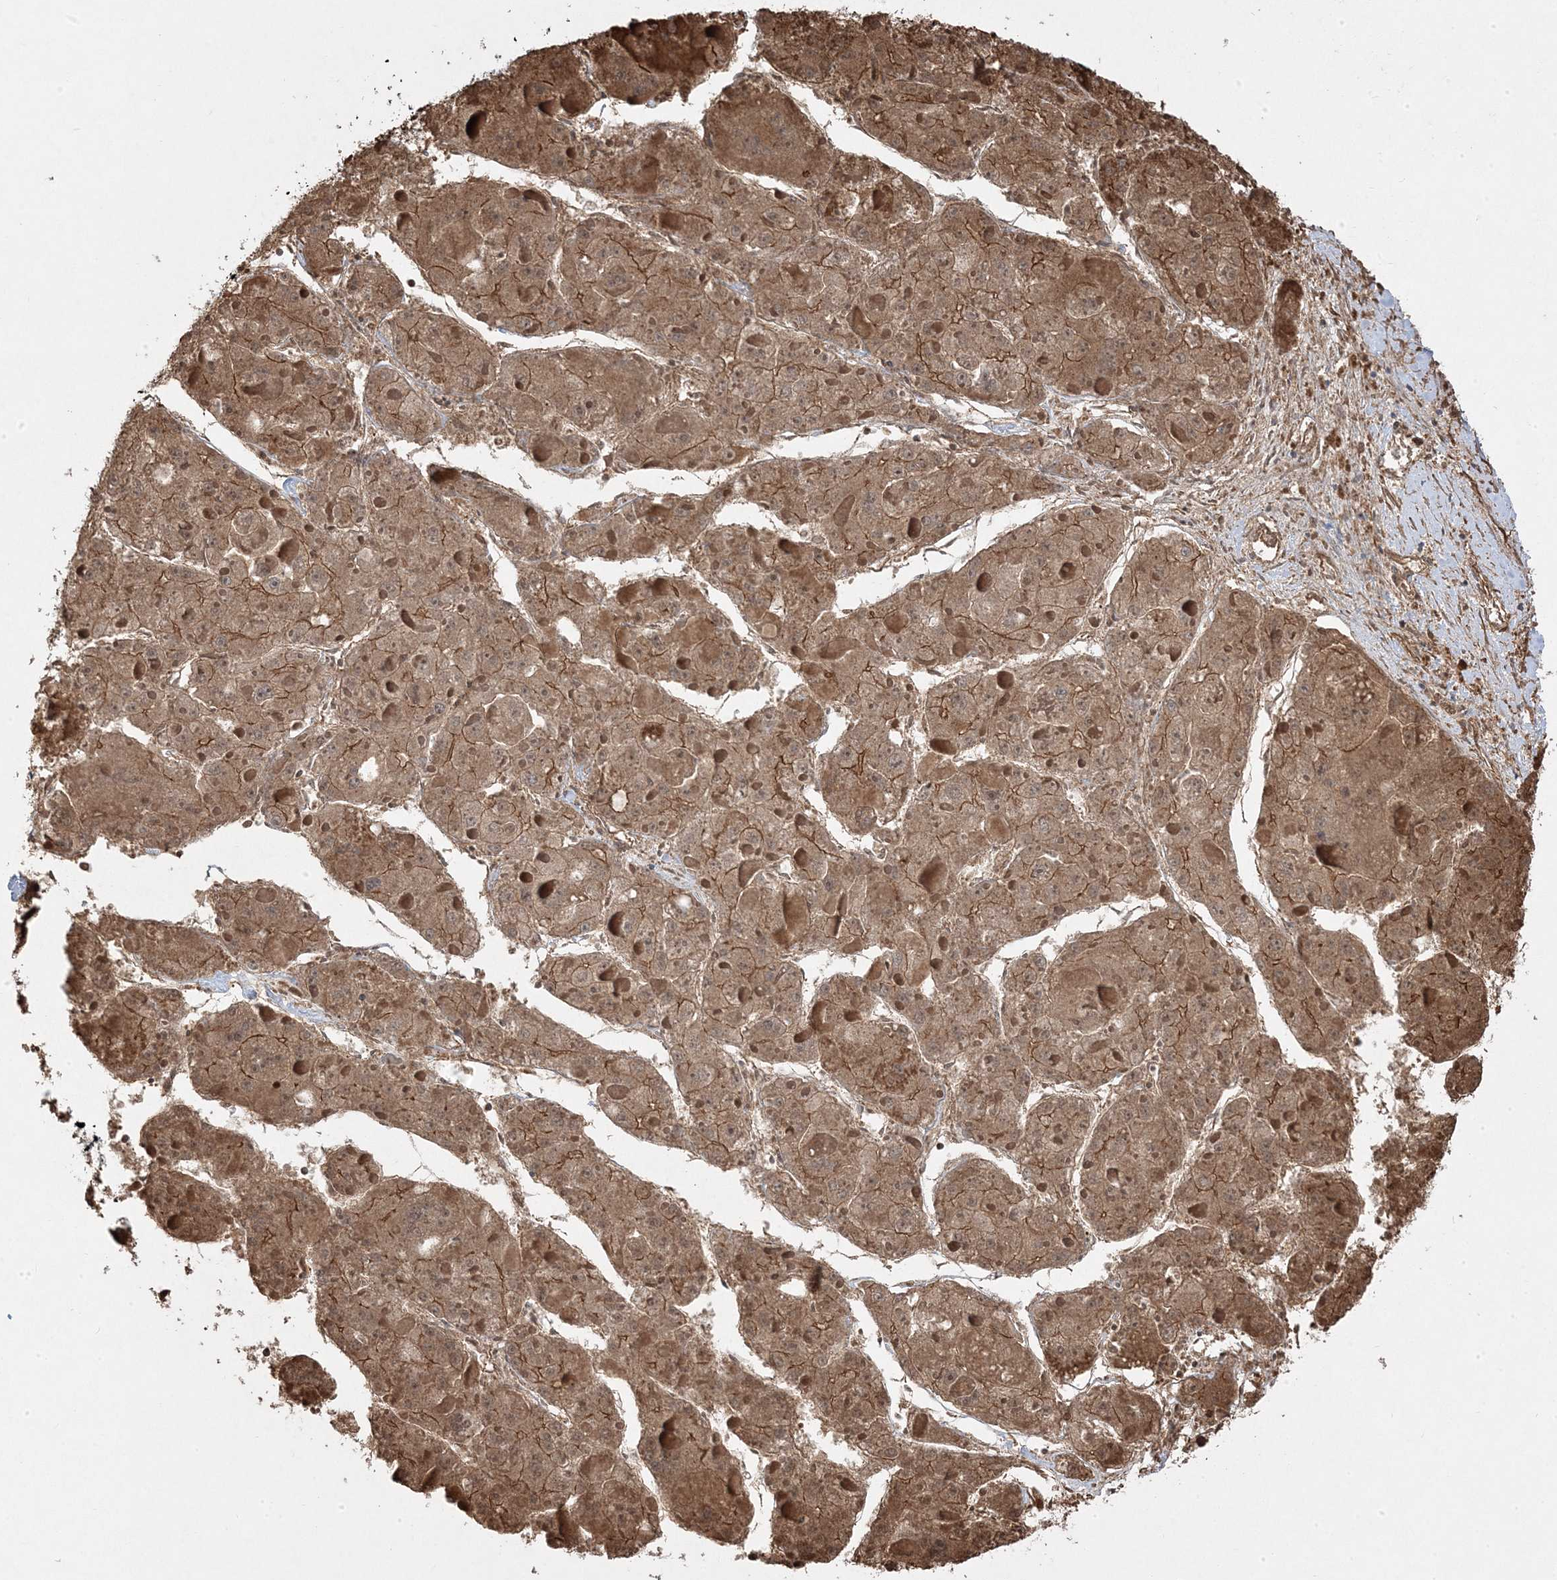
{"staining": {"intensity": "moderate", "quantity": ">75%", "location": "cytoplasmic/membranous"}, "tissue": "liver cancer", "cell_type": "Tumor cells", "image_type": "cancer", "snomed": [{"axis": "morphology", "description": "Carcinoma, Hepatocellular, NOS"}, {"axis": "topography", "description": "Liver"}], "caption": "Brown immunohistochemical staining in liver cancer reveals moderate cytoplasmic/membranous positivity in about >75% of tumor cells.", "gene": "CLUAP1", "patient": {"sex": "female", "age": 73}}